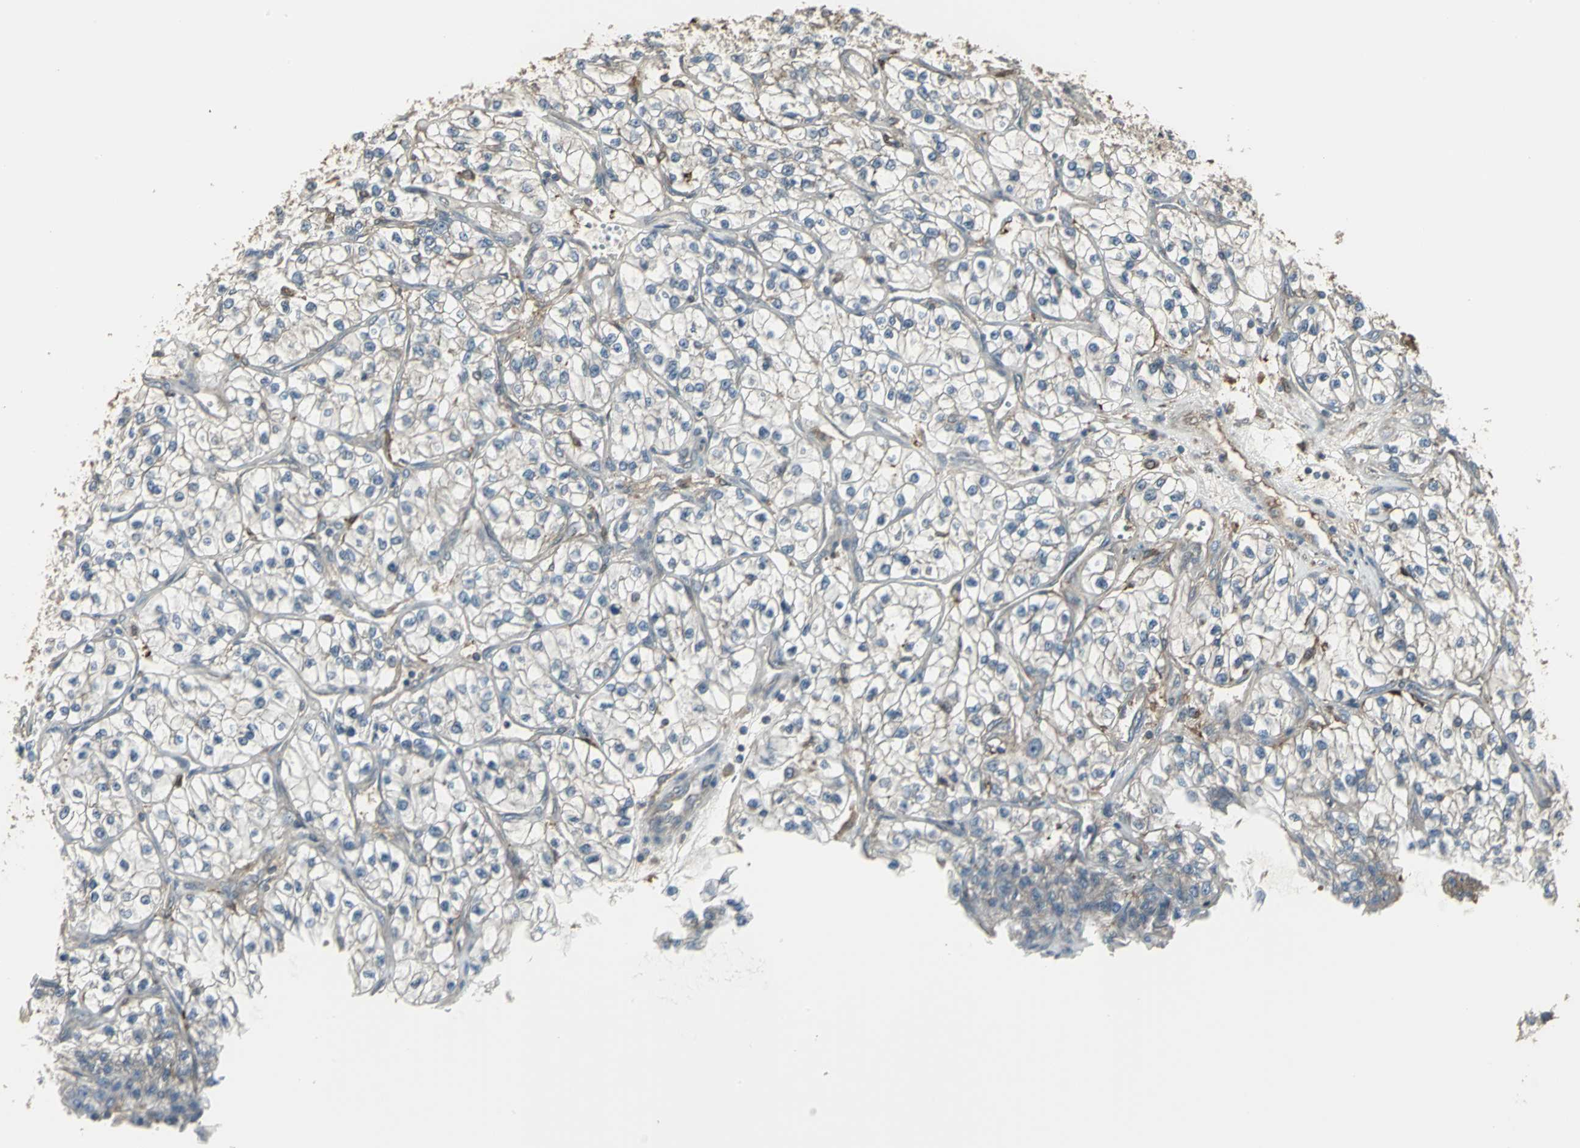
{"staining": {"intensity": "moderate", "quantity": ">75%", "location": "cytoplasmic/membranous"}, "tissue": "renal cancer", "cell_type": "Tumor cells", "image_type": "cancer", "snomed": [{"axis": "morphology", "description": "Adenocarcinoma, NOS"}, {"axis": "topography", "description": "Kidney"}], "caption": "Immunohistochemistry (DAB (3,3'-diaminobenzidine)) staining of human renal cancer (adenocarcinoma) demonstrates moderate cytoplasmic/membranous protein positivity in about >75% of tumor cells. (DAB (3,3'-diaminobenzidine) IHC with brightfield microscopy, high magnification).", "gene": "PRXL2B", "patient": {"sex": "female", "age": 57}}